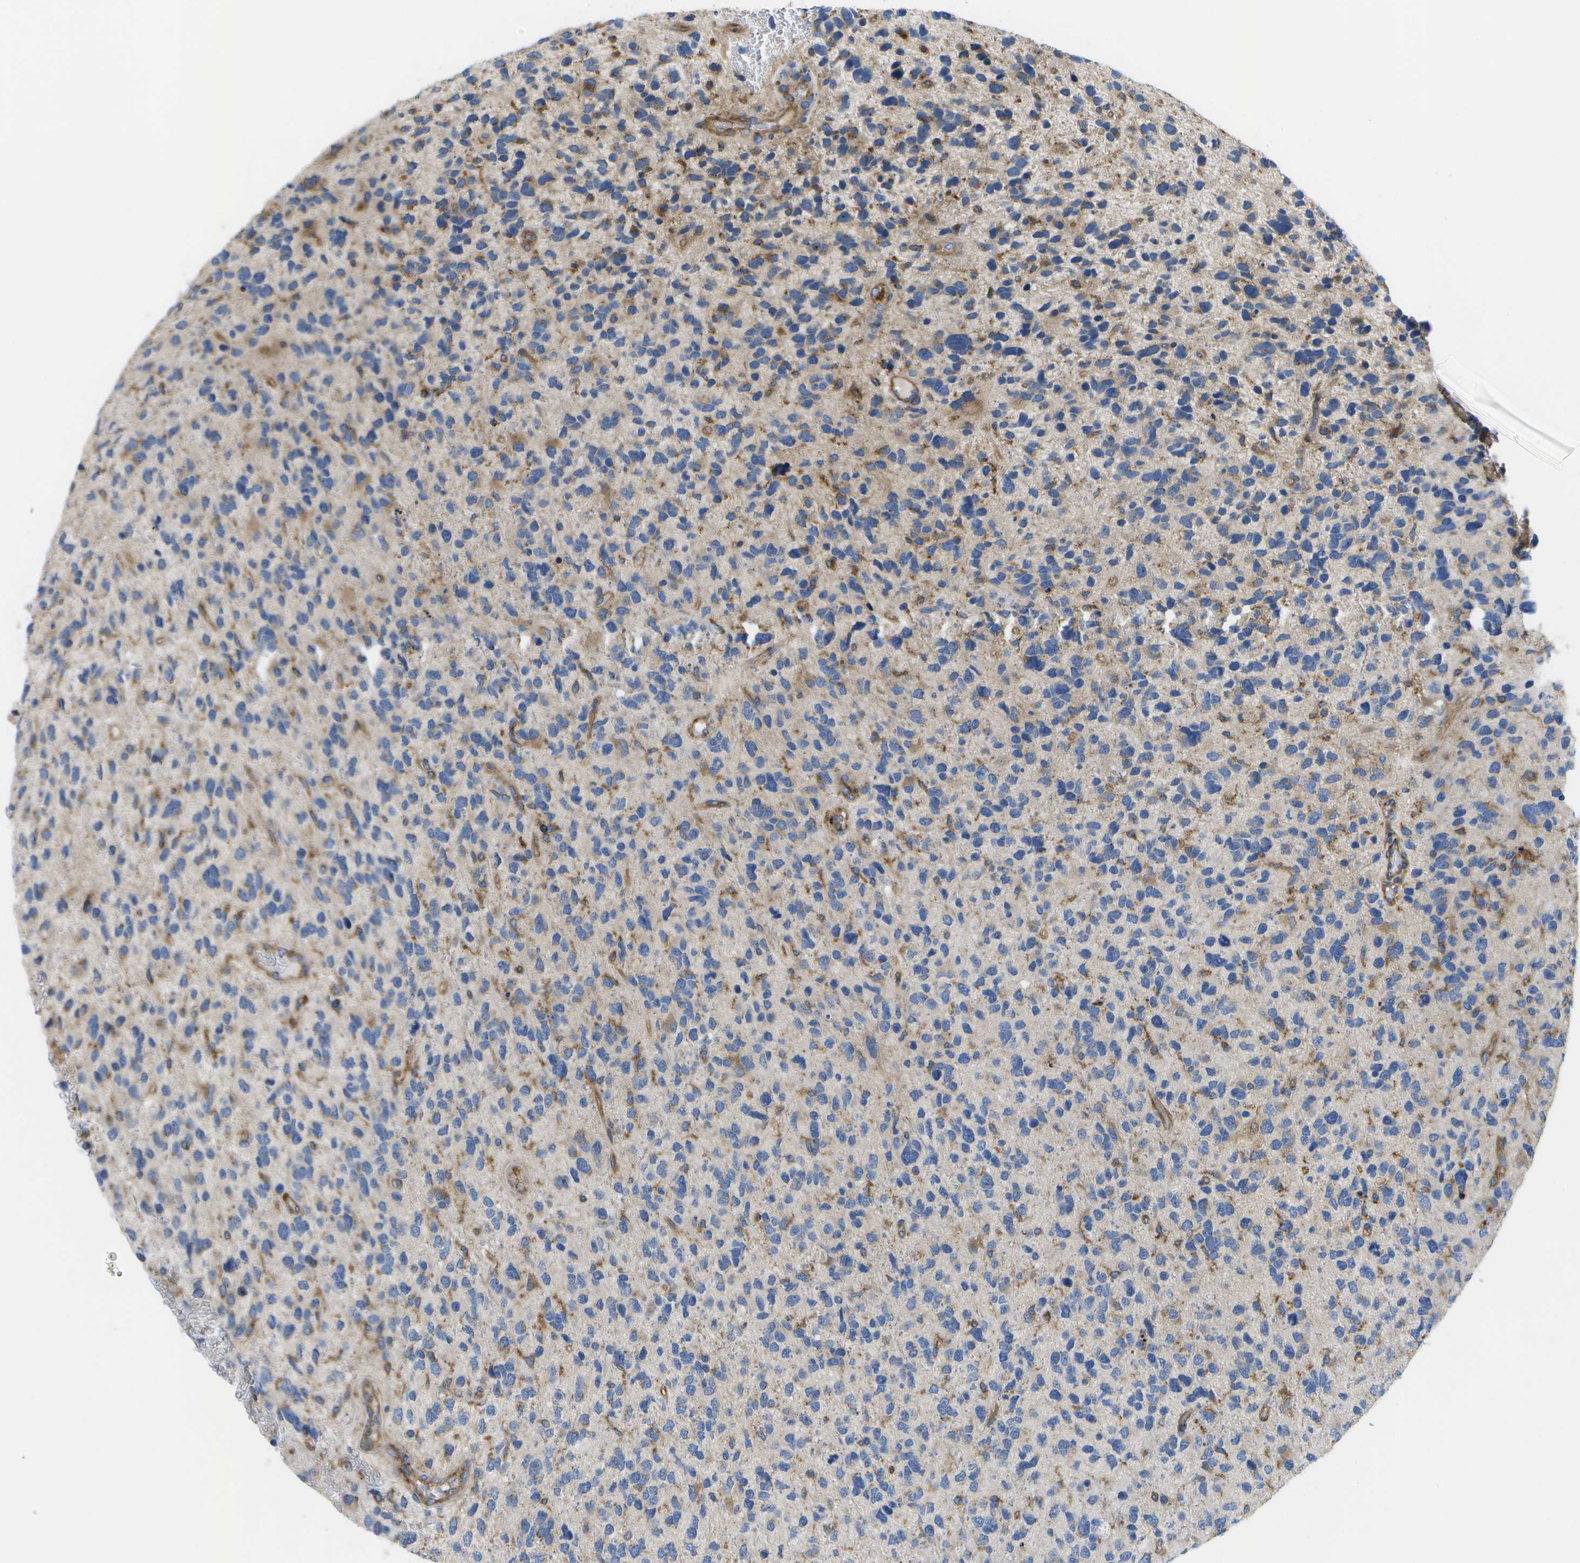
{"staining": {"intensity": "moderate", "quantity": "25%-75%", "location": "cytoplasmic/membranous"}, "tissue": "glioma", "cell_type": "Tumor cells", "image_type": "cancer", "snomed": [{"axis": "morphology", "description": "Glioma, malignant, High grade"}, {"axis": "topography", "description": "Brain"}], "caption": "This photomicrograph exhibits glioma stained with IHC to label a protein in brown. The cytoplasmic/membranous of tumor cells show moderate positivity for the protein. Nuclei are counter-stained blue.", "gene": "BST2", "patient": {"sex": "female", "age": 58}}